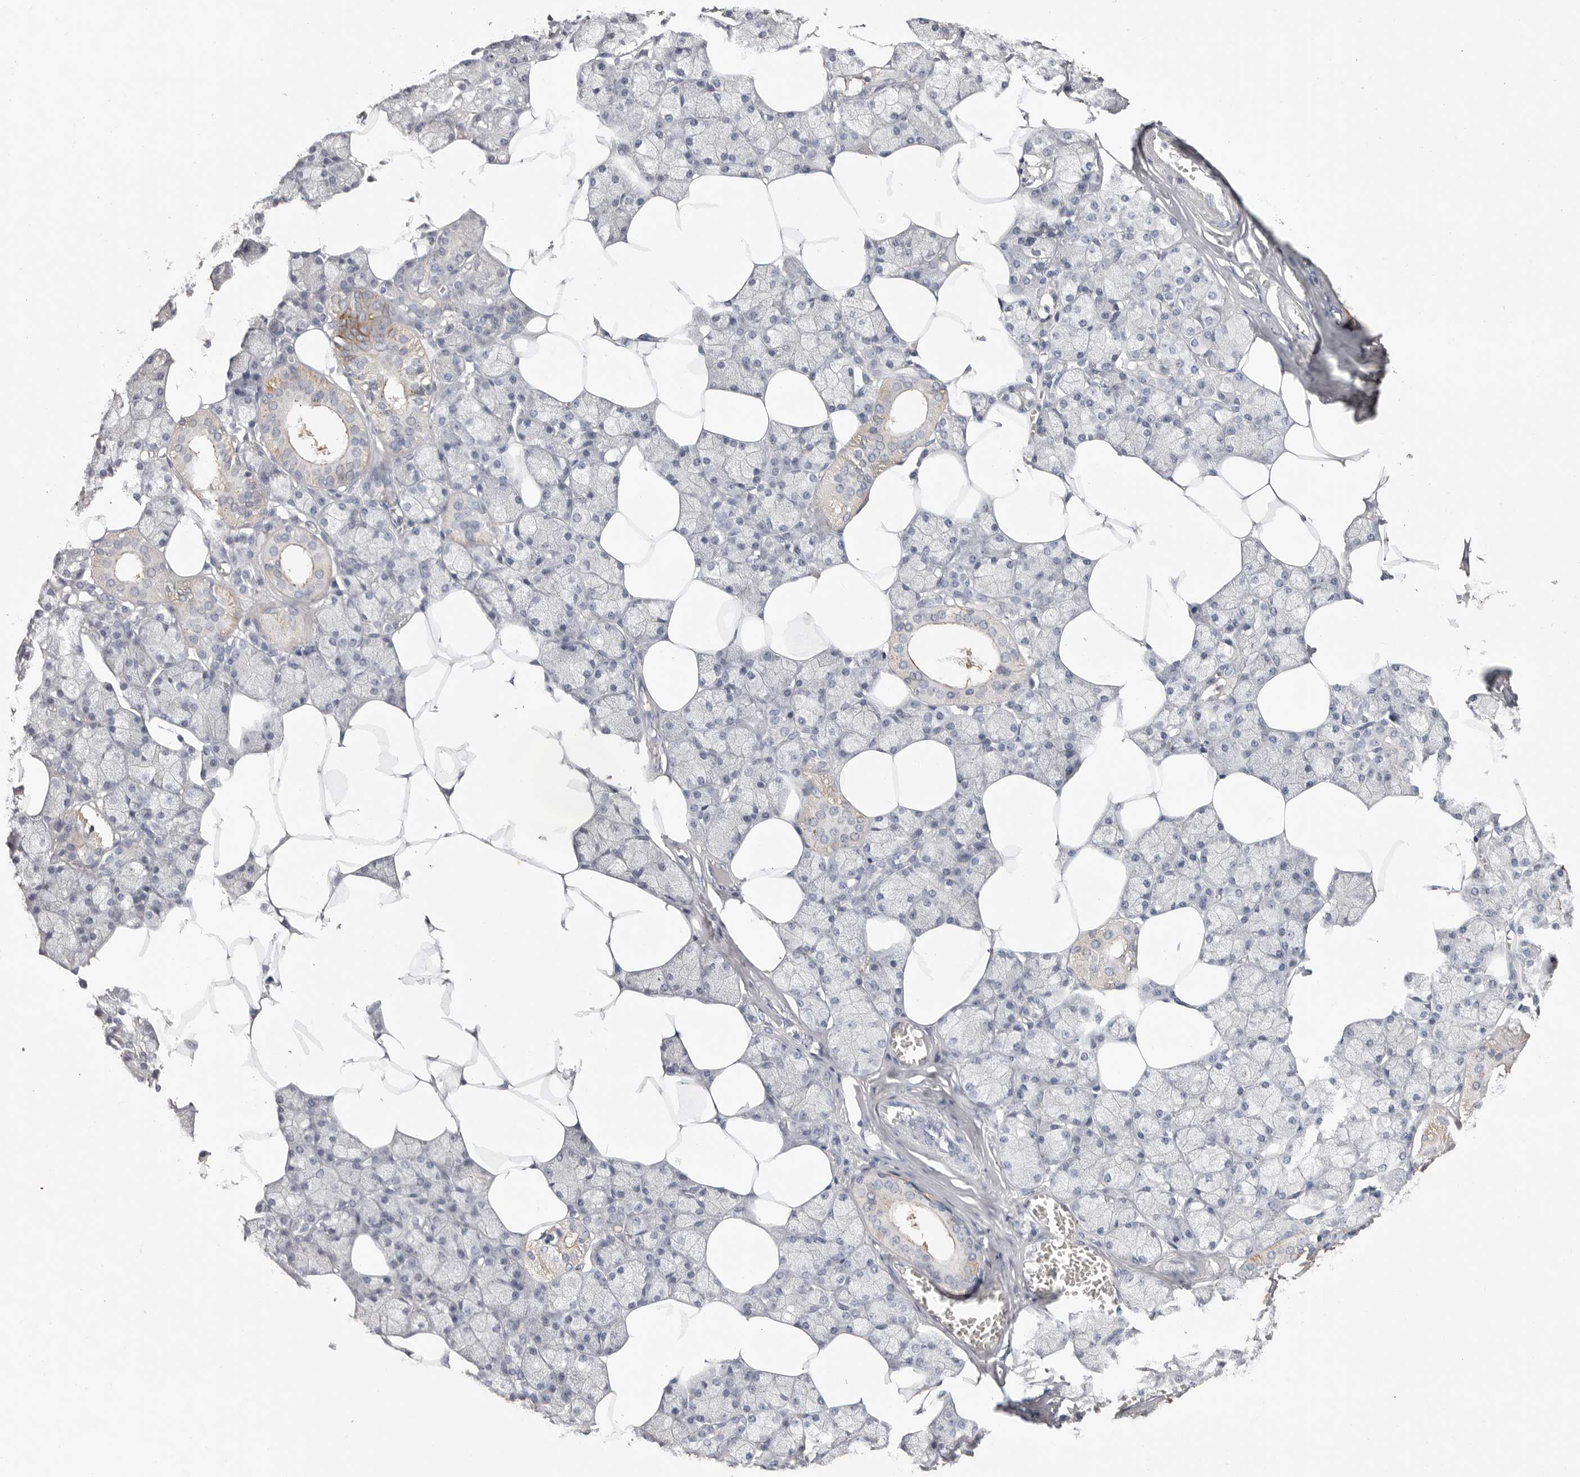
{"staining": {"intensity": "weak", "quantity": "<25%", "location": "cytoplasmic/membranous"}, "tissue": "salivary gland", "cell_type": "Glandular cells", "image_type": "normal", "snomed": [{"axis": "morphology", "description": "Normal tissue, NOS"}, {"axis": "topography", "description": "Salivary gland"}], "caption": "An immunohistochemistry histopathology image of benign salivary gland is shown. There is no staining in glandular cells of salivary gland.", "gene": "S100A14", "patient": {"sex": "male", "age": 62}}